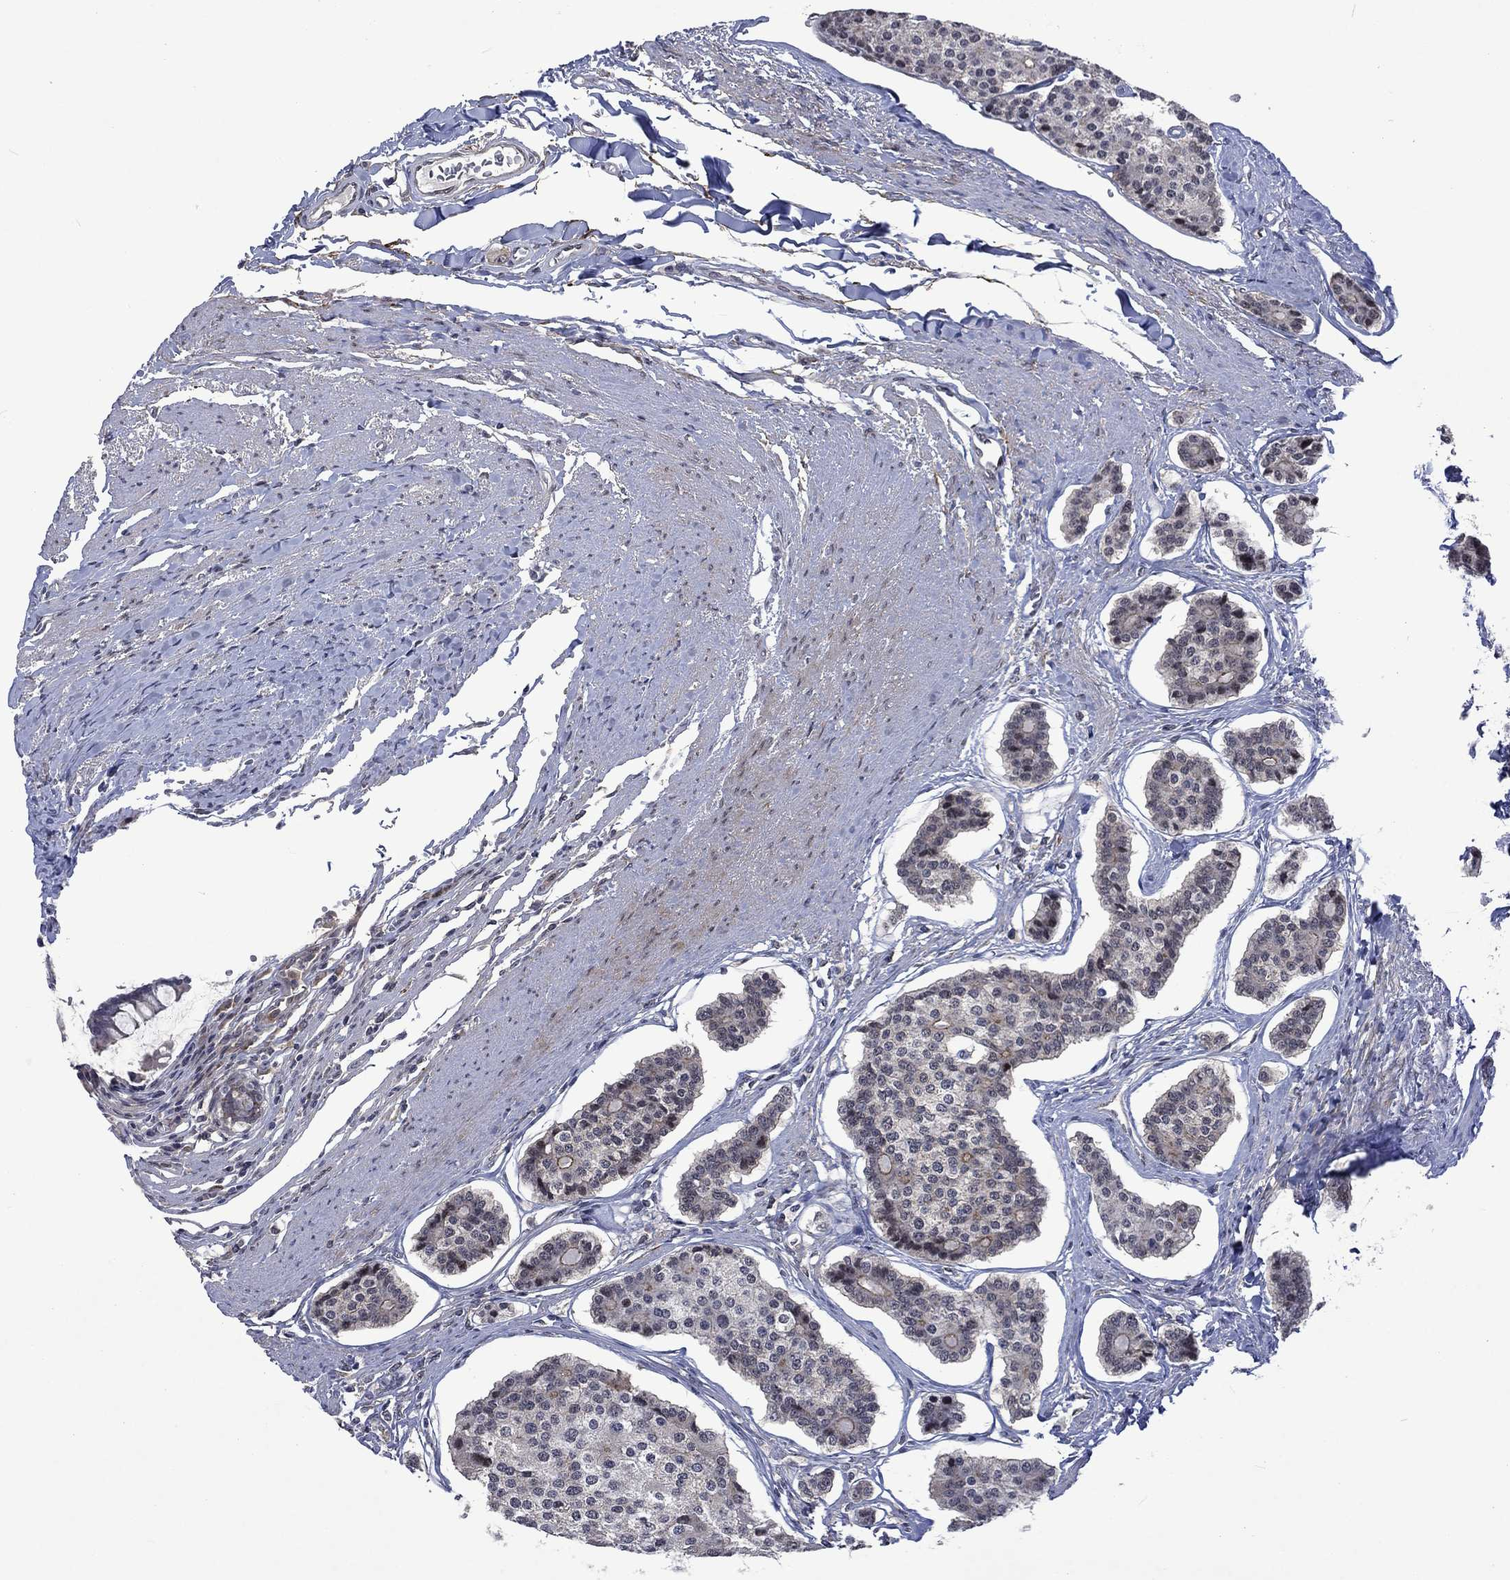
{"staining": {"intensity": "negative", "quantity": "none", "location": "none"}, "tissue": "carcinoid", "cell_type": "Tumor cells", "image_type": "cancer", "snomed": [{"axis": "morphology", "description": "Carcinoid, malignant, NOS"}, {"axis": "topography", "description": "Small intestine"}], "caption": "Tumor cells show no significant positivity in carcinoid (malignant).", "gene": "PPP1R9A", "patient": {"sex": "female", "age": 65}}